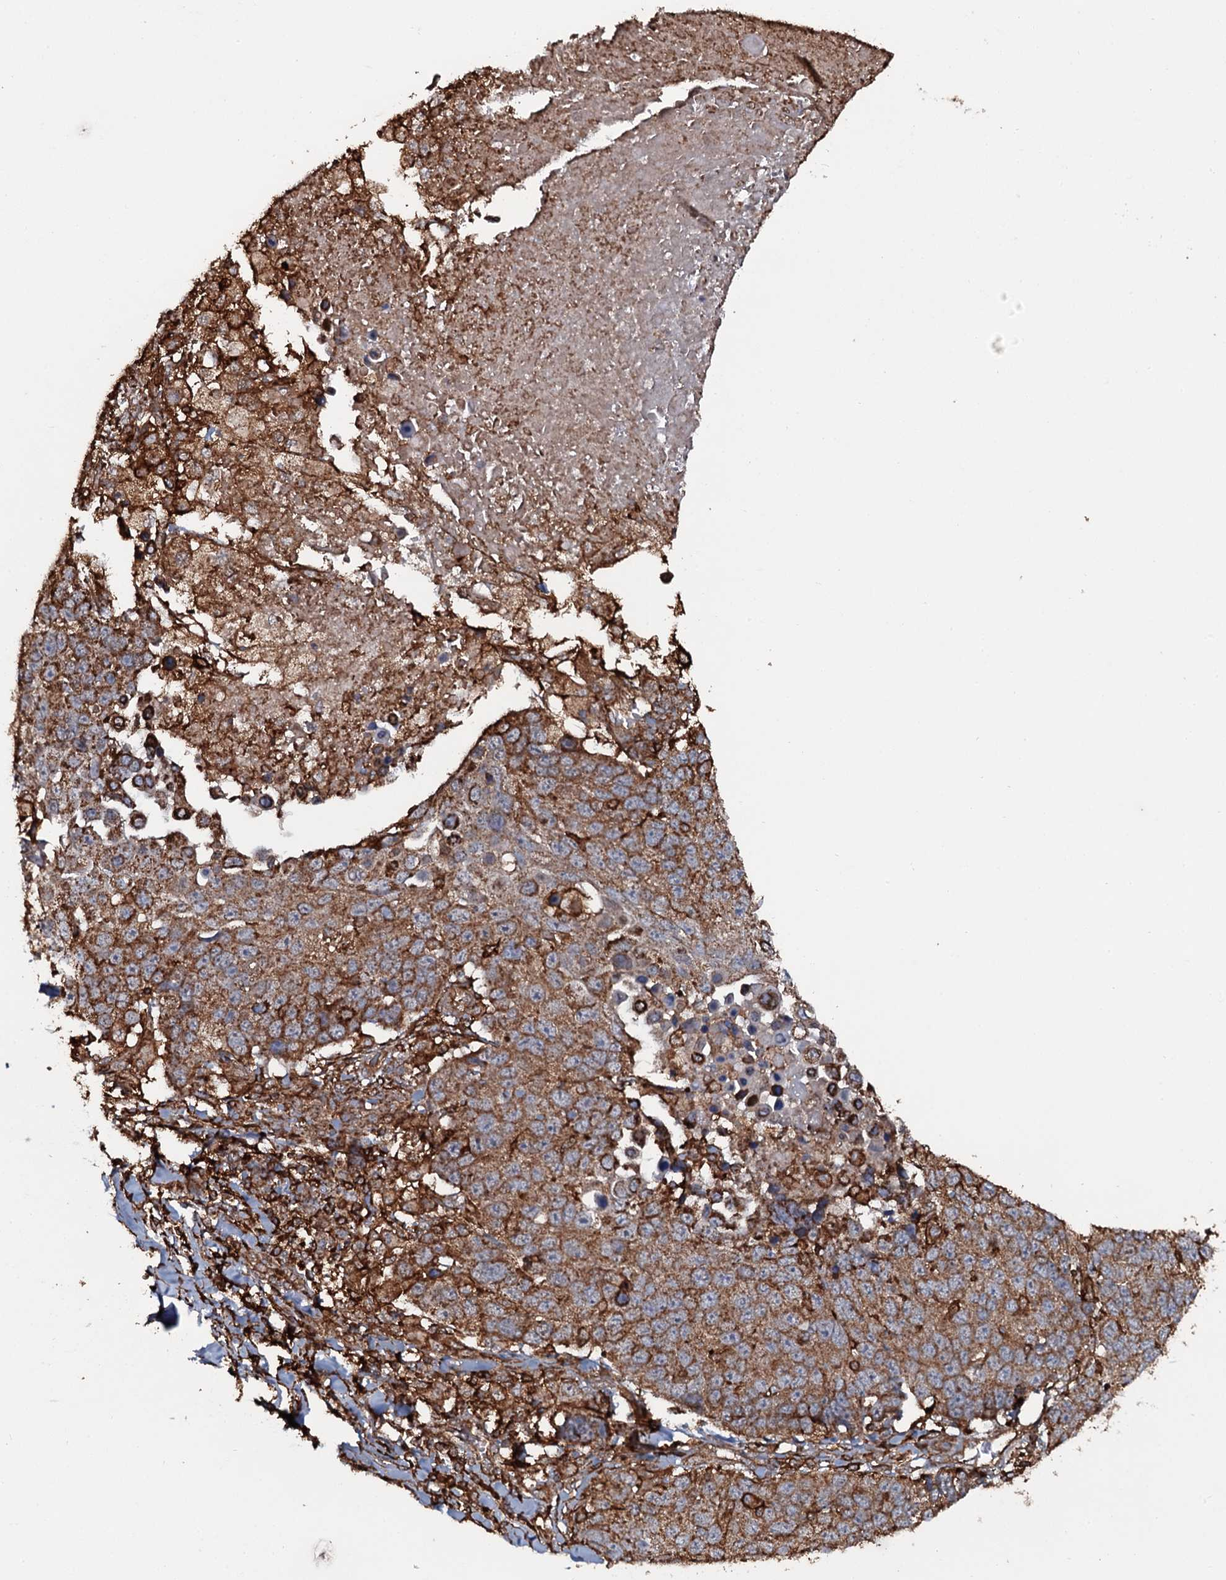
{"staining": {"intensity": "moderate", "quantity": ">75%", "location": "cytoplasmic/membranous"}, "tissue": "lung cancer", "cell_type": "Tumor cells", "image_type": "cancer", "snomed": [{"axis": "morphology", "description": "Normal tissue, NOS"}, {"axis": "morphology", "description": "Squamous cell carcinoma, NOS"}, {"axis": "topography", "description": "Lymph node"}, {"axis": "topography", "description": "Lung"}], "caption": "The micrograph exhibits staining of lung cancer, revealing moderate cytoplasmic/membranous protein positivity (brown color) within tumor cells.", "gene": "VWA8", "patient": {"sex": "male", "age": 66}}